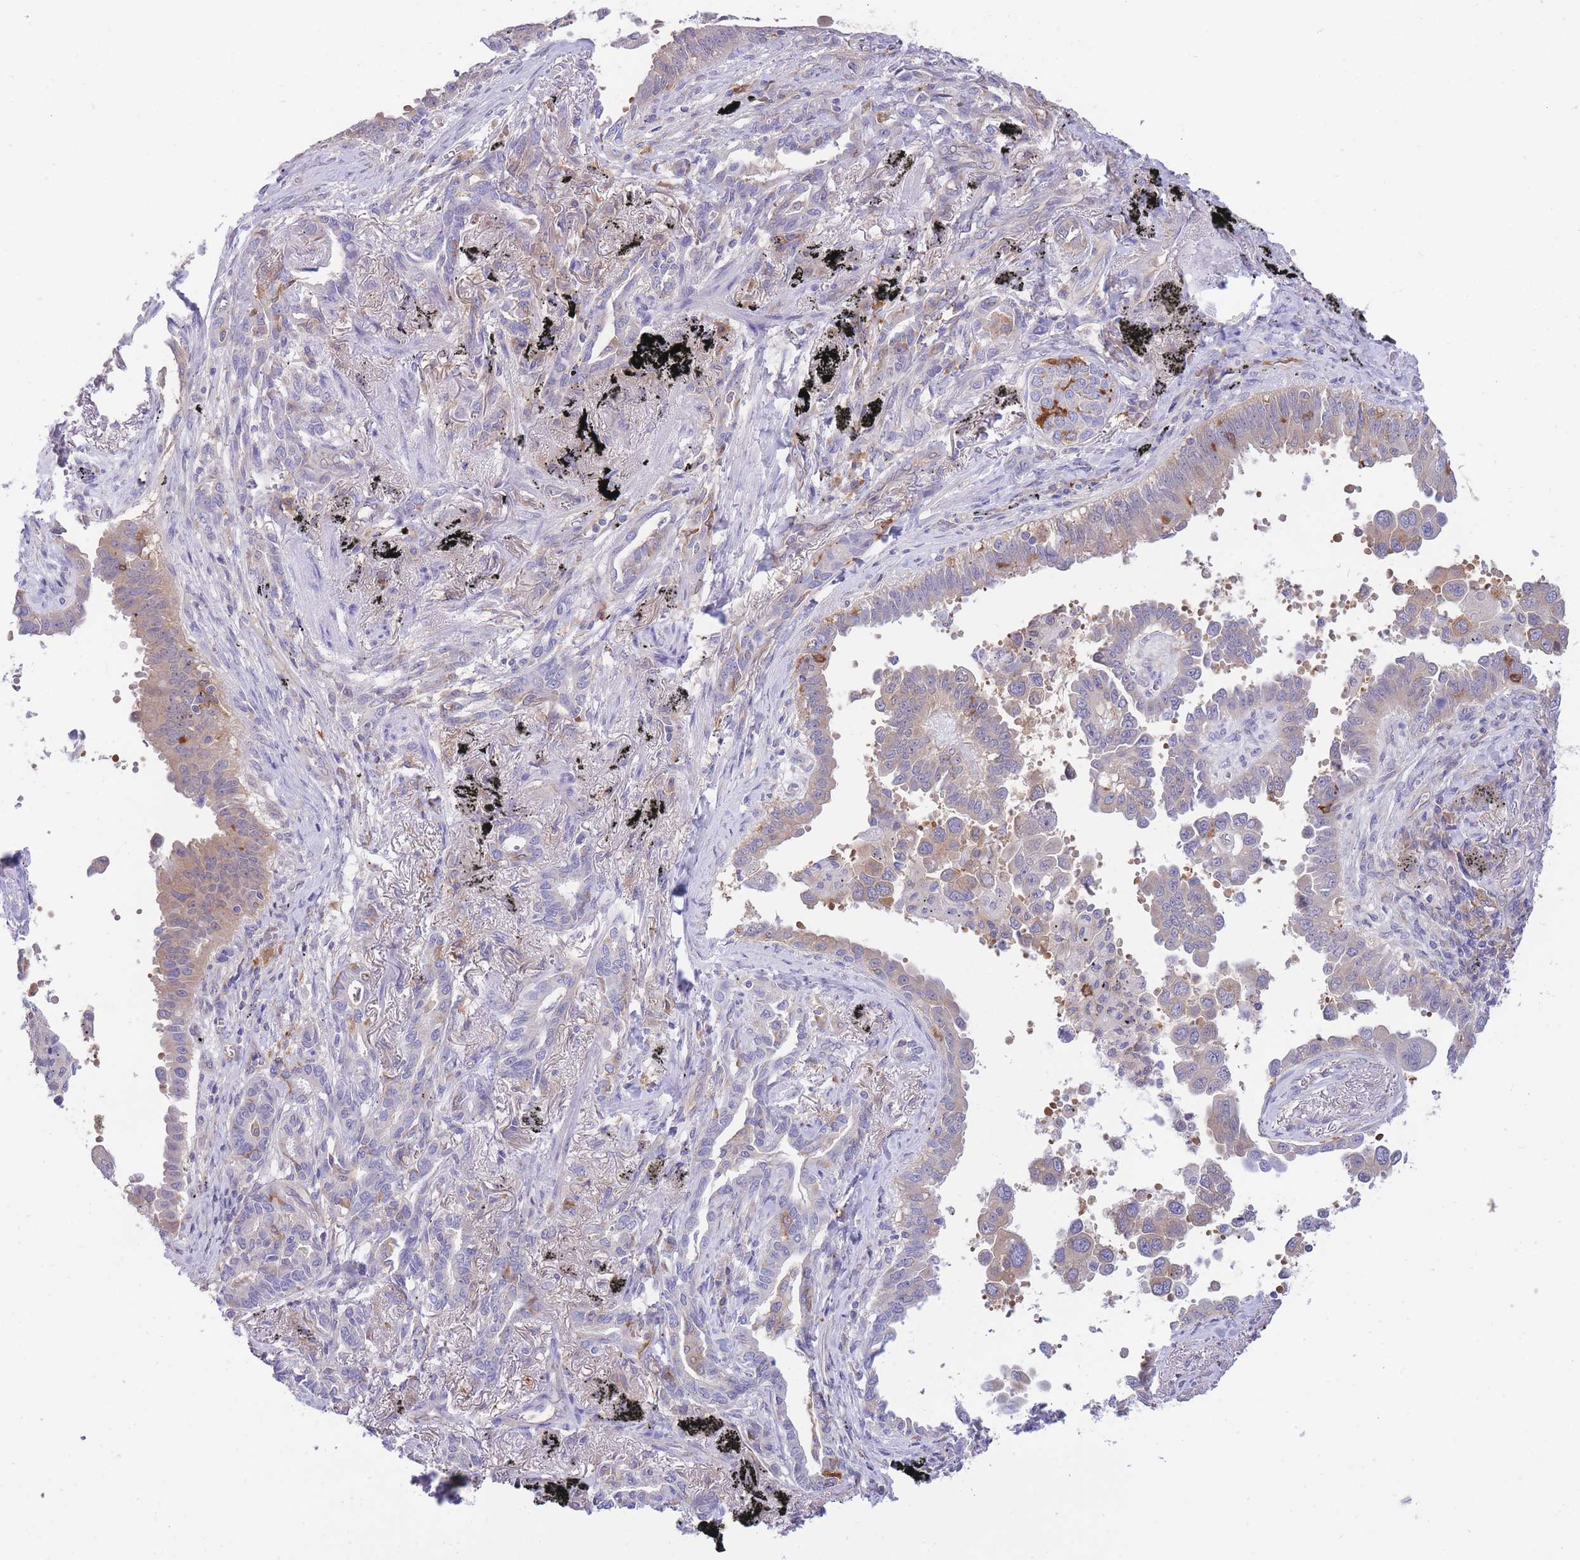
{"staining": {"intensity": "weak", "quantity": "25%-75%", "location": "cytoplasmic/membranous"}, "tissue": "lung cancer", "cell_type": "Tumor cells", "image_type": "cancer", "snomed": [{"axis": "morphology", "description": "Adenocarcinoma, NOS"}, {"axis": "topography", "description": "Lung"}], "caption": "Immunohistochemical staining of lung cancer (adenocarcinoma) reveals low levels of weak cytoplasmic/membranous protein positivity in about 25%-75% of tumor cells.", "gene": "NAMPT", "patient": {"sex": "male", "age": 67}}